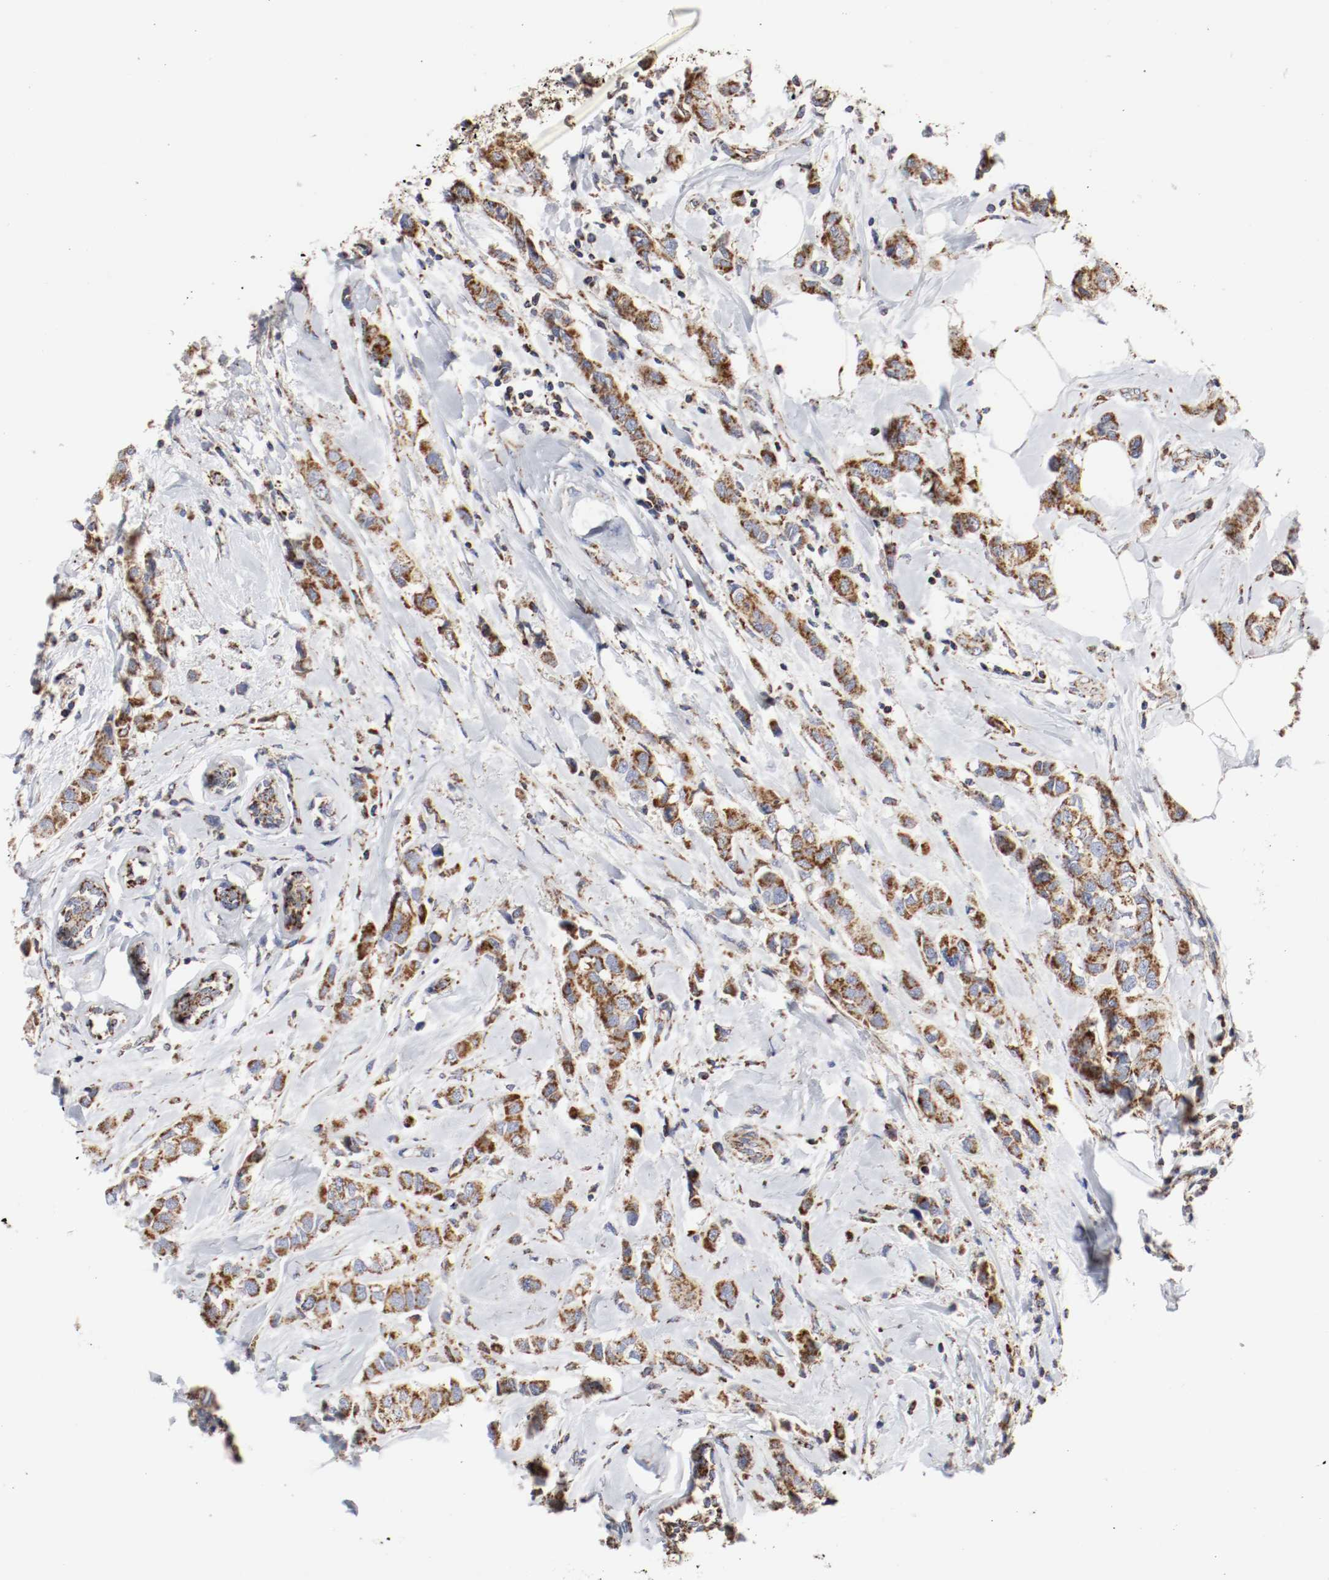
{"staining": {"intensity": "strong", "quantity": ">75%", "location": "cytoplasmic/membranous"}, "tissue": "breast cancer", "cell_type": "Tumor cells", "image_type": "cancer", "snomed": [{"axis": "morphology", "description": "Duct carcinoma"}, {"axis": "topography", "description": "Breast"}], "caption": "This image reveals breast cancer (intraductal carcinoma) stained with immunohistochemistry to label a protein in brown. The cytoplasmic/membranous of tumor cells show strong positivity for the protein. Nuclei are counter-stained blue.", "gene": "AFG3L2", "patient": {"sex": "female", "age": 50}}